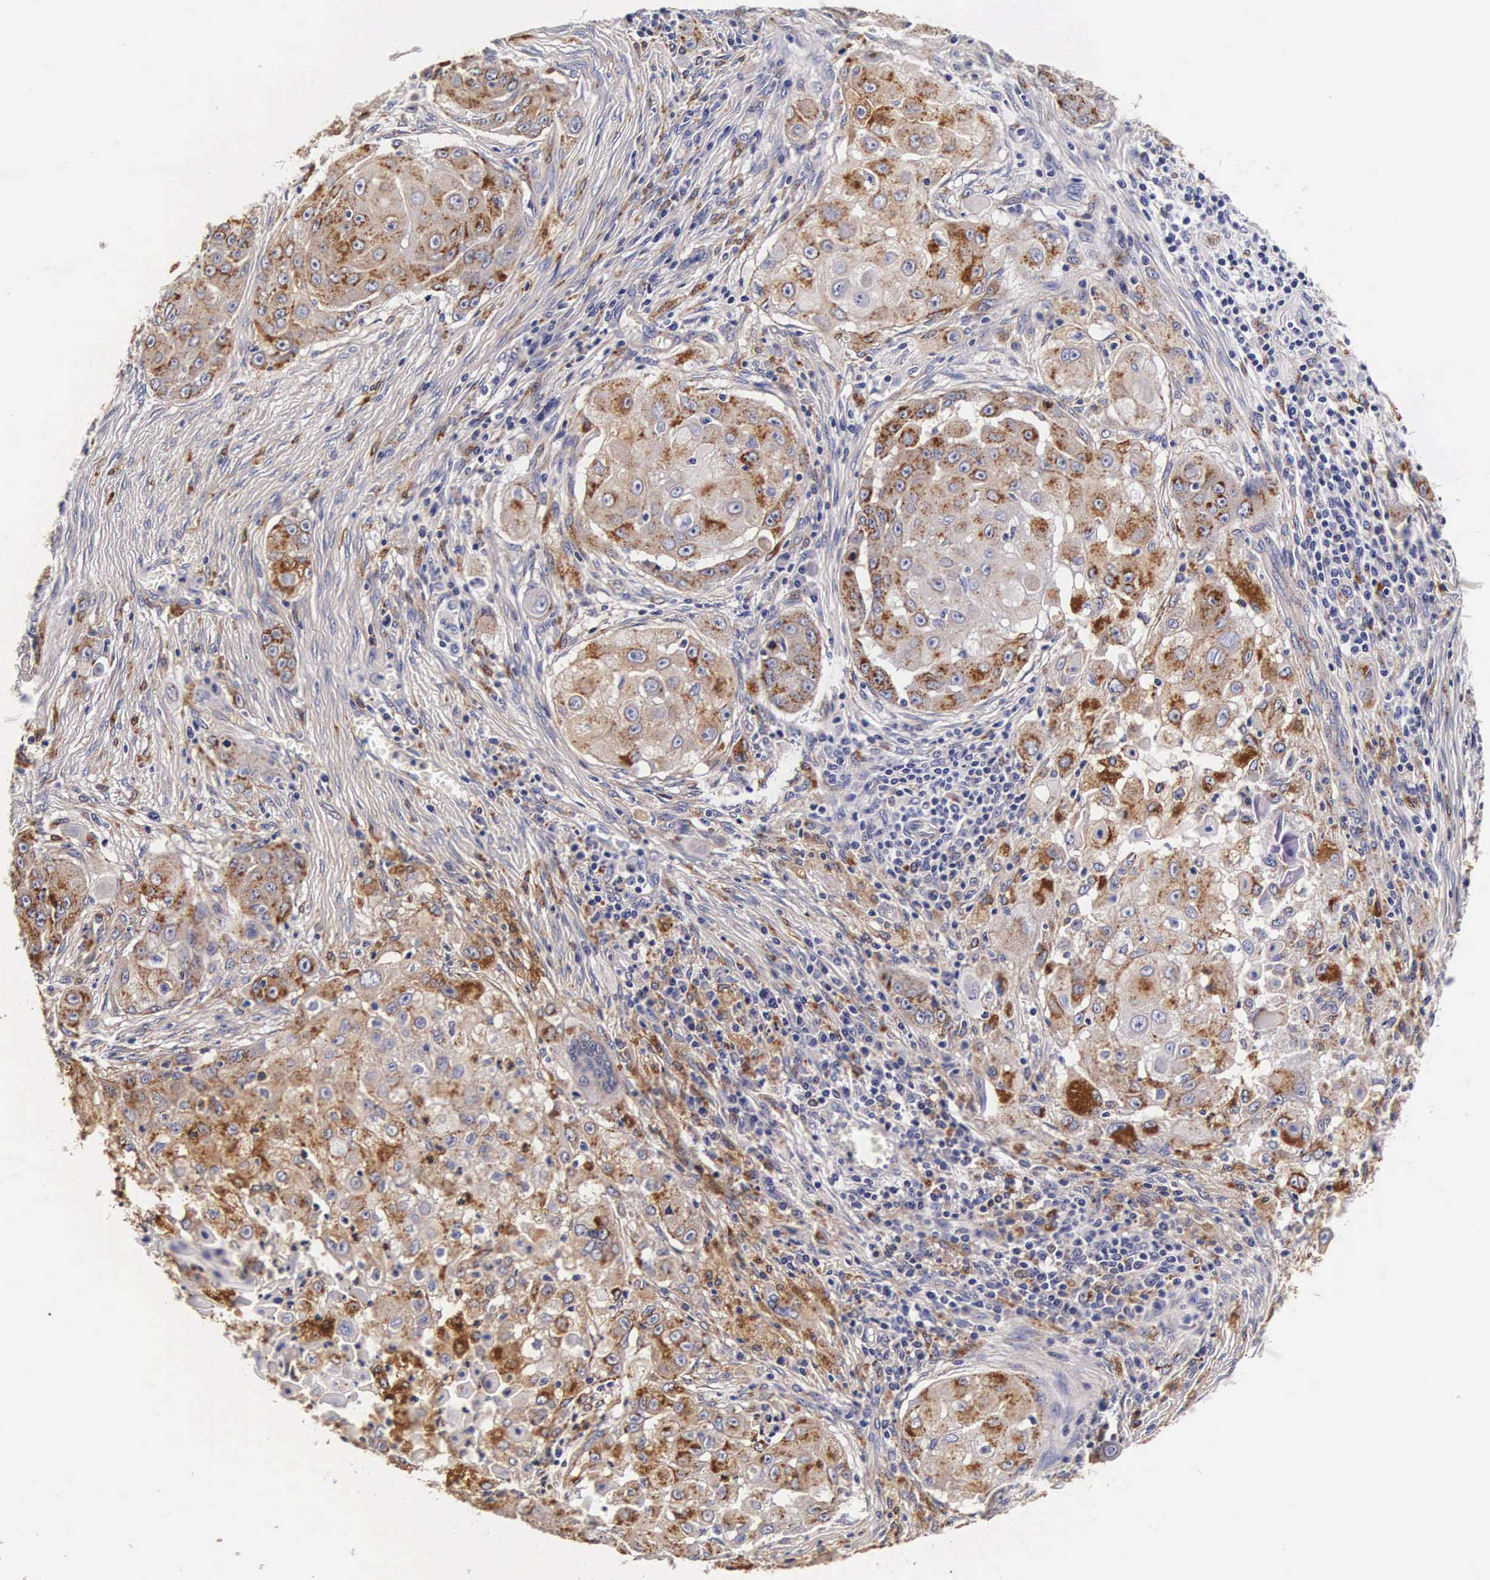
{"staining": {"intensity": "moderate", "quantity": ">75%", "location": "cytoplasmic/membranous"}, "tissue": "skin cancer", "cell_type": "Tumor cells", "image_type": "cancer", "snomed": [{"axis": "morphology", "description": "Squamous cell carcinoma, NOS"}, {"axis": "topography", "description": "Skin"}], "caption": "This is an image of immunohistochemistry staining of skin squamous cell carcinoma, which shows moderate positivity in the cytoplasmic/membranous of tumor cells.", "gene": "CTSB", "patient": {"sex": "female", "age": 57}}